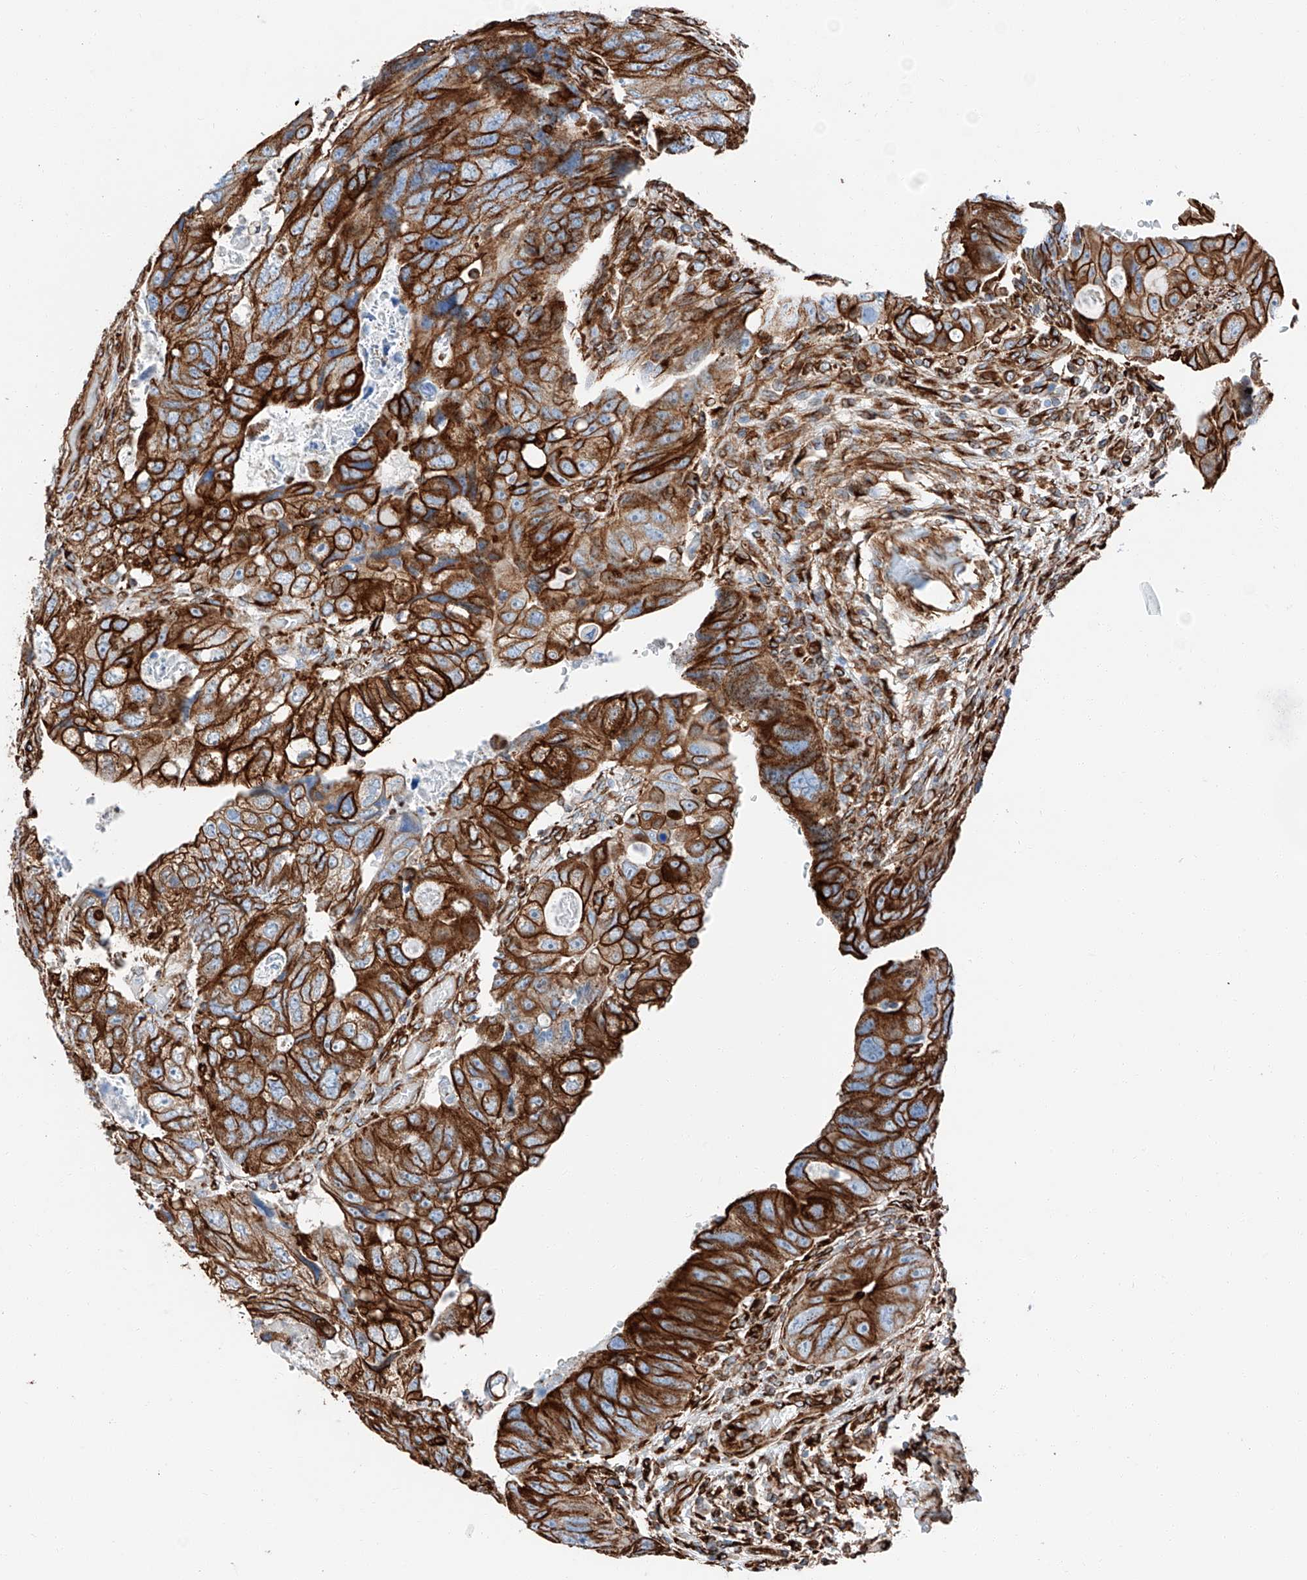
{"staining": {"intensity": "strong", "quantity": ">75%", "location": "cytoplasmic/membranous"}, "tissue": "colorectal cancer", "cell_type": "Tumor cells", "image_type": "cancer", "snomed": [{"axis": "morphology", "description": "Adenocarcinoma, NOS"}, {"axis": "topography", "description": "Rectum"}], "caption": "Colorectal cancer stained for a protein (brown) demonstrates strong cytoplasmic/membranous positive positivity in approximately >75% of tumor cells.", "gene": "ZNF804A", "patient": {"sex": "male", "age": 59}}